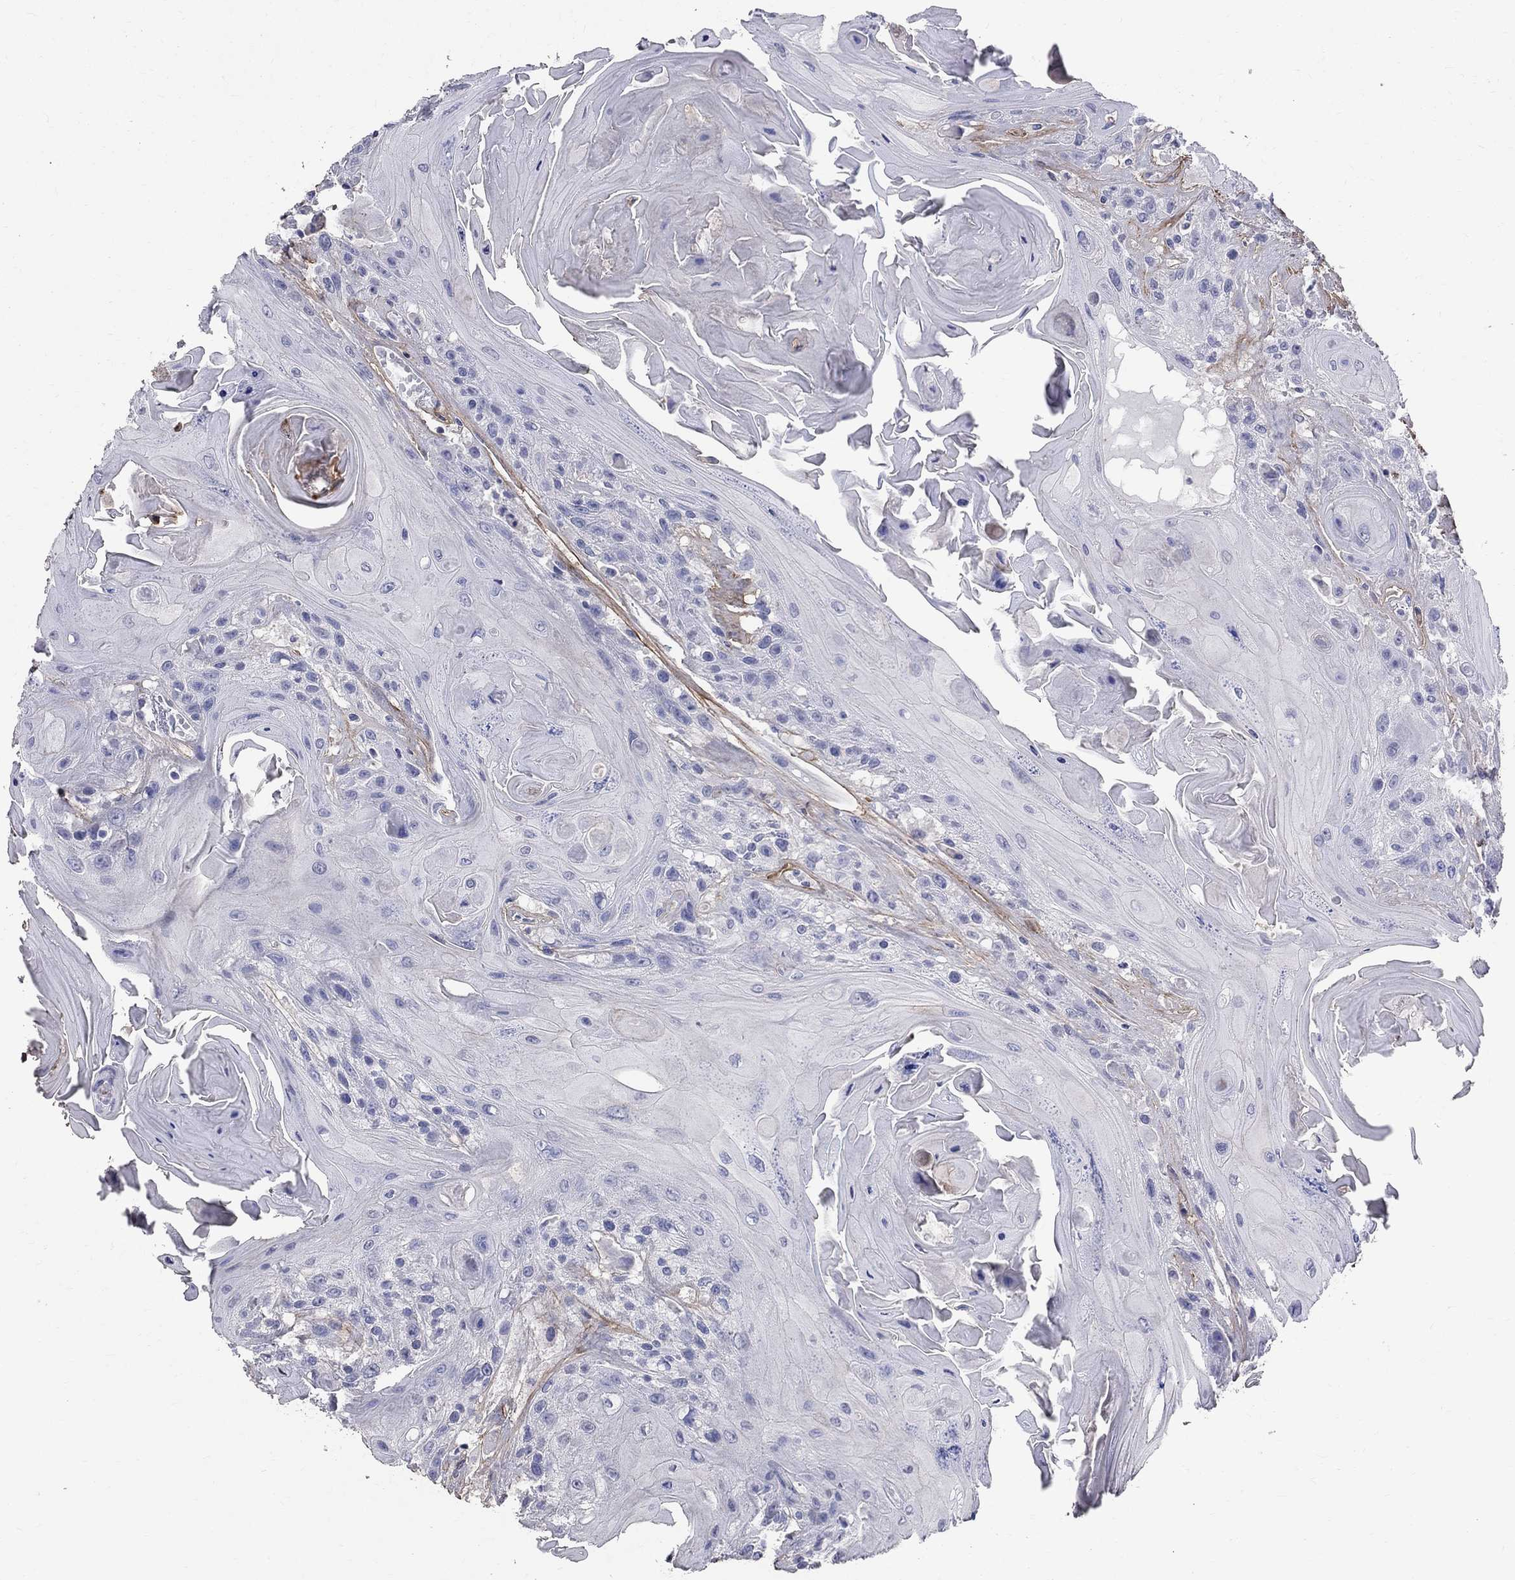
{"staining": {"intensity": "negative", "quantity": "none", "location": "none"}, "tissue": "head and neck cancer", "cell_type": "Tumor cells", "image_type": "cancer", "snomed": [{"axis": "morphology", "description": "Squamous cell carcinoma, NOS"}, {"axis": "topography", "description": "Head-Neck"}], "caption": "Immunohistochemical staining of squamous cell carcinoma (head and neck) exhibits no significant positivity in tumor cells. (DAB (3,3'-diaminobenzidine) immunohistochemistry (IHC) with hematoxylin counter stain).", "gene": "ANXA10", "patient": {"sex": "female", "age": 59}}